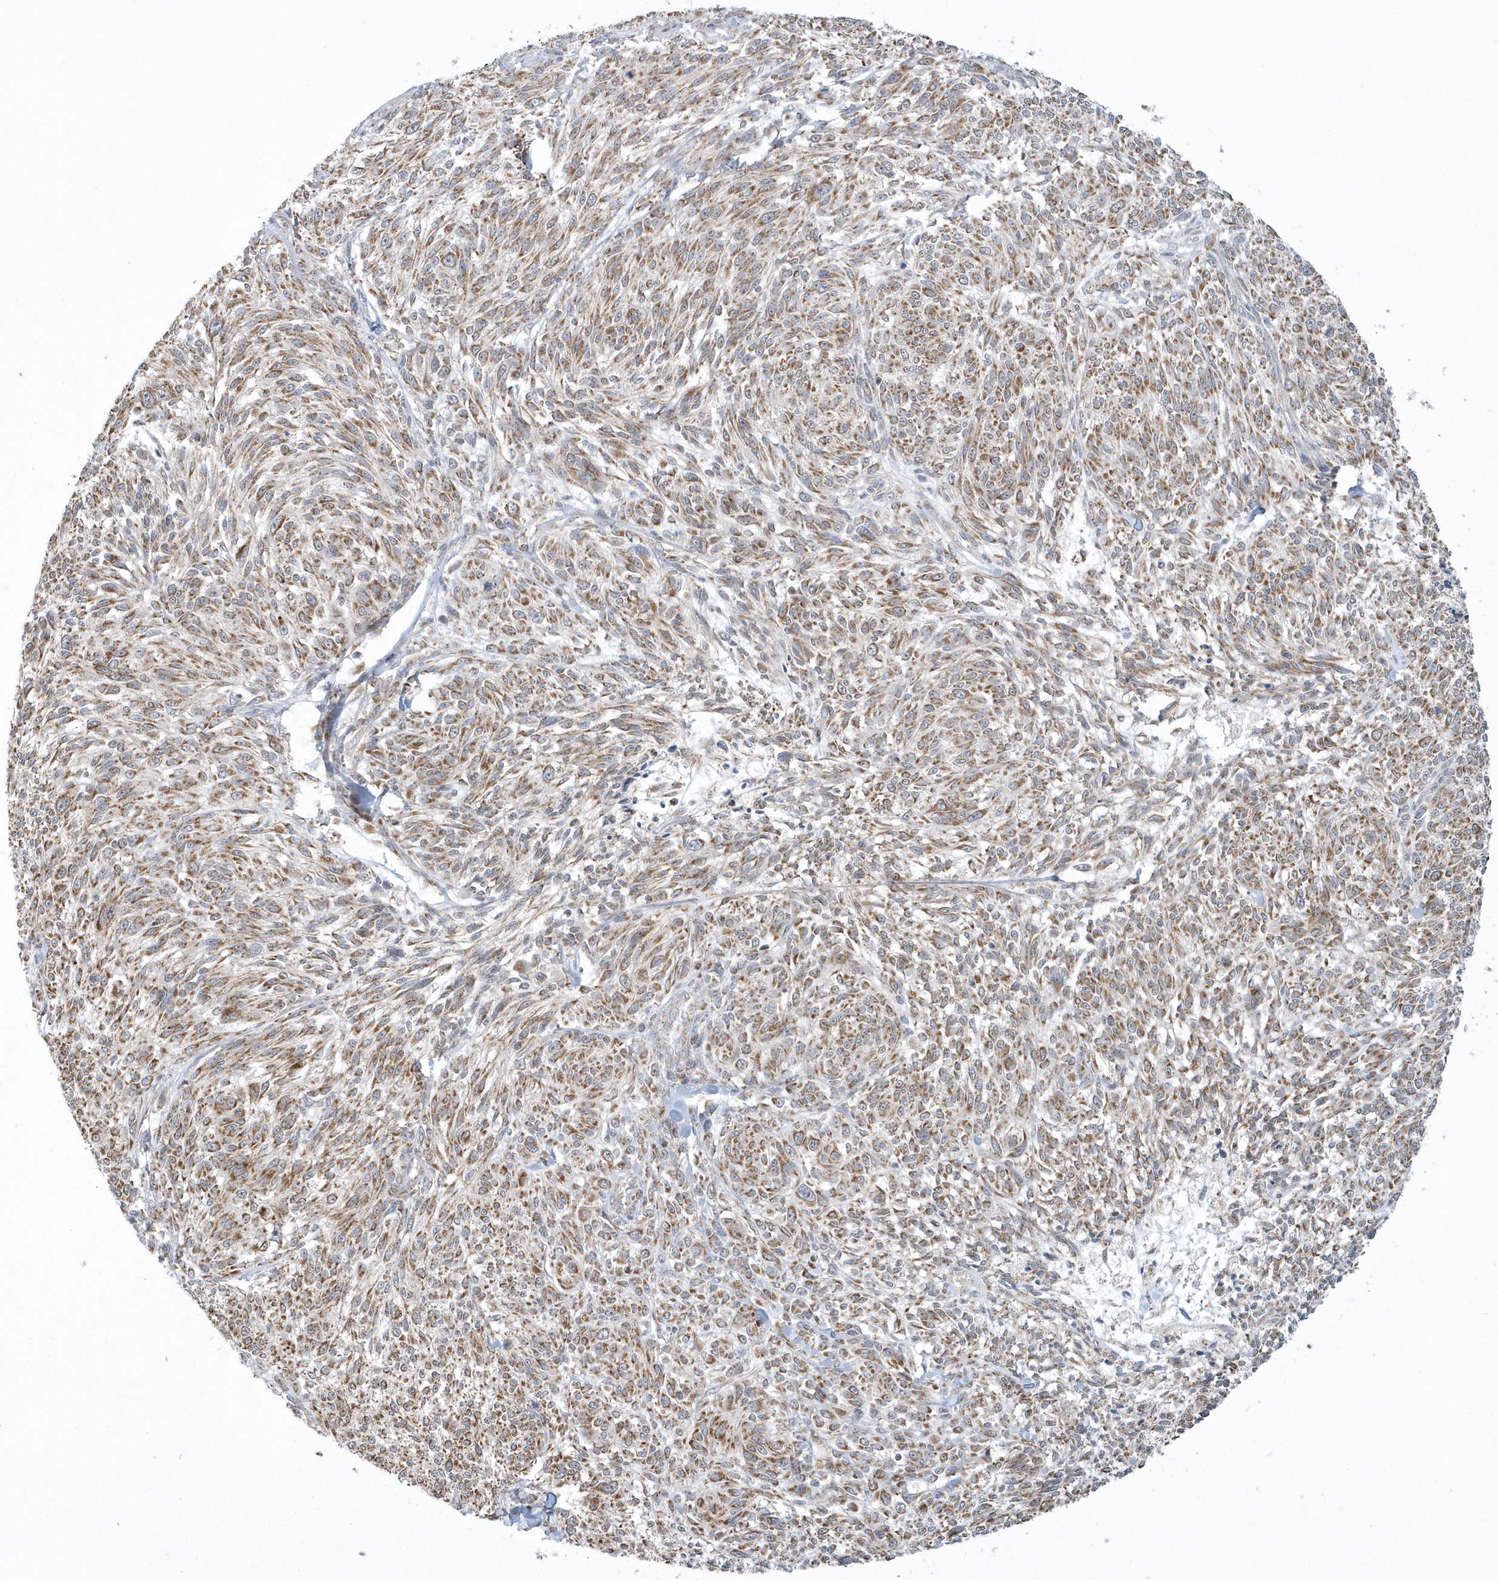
{"staining": {"intensity": "moderate", "quantity": ">75%", "location": "cytoplasmic/membranous"}, "tissue": "melanoma", "cell_type": "Tumor cells", "image_type": "cancer", "snomed": [{"axis": "morphology", "description": "Malignant melanoma, NOS"}, {"axis": "topography", "description": "Skin of trunk"}], "caption": "DAB immunohistochemical staining of malignant melanoma reveals moderate cytoplasmic/membranous protein staining in about >75% of tumor cells.", "gene": "SLX9", "patient": {"sex": "male", "age": 71}}